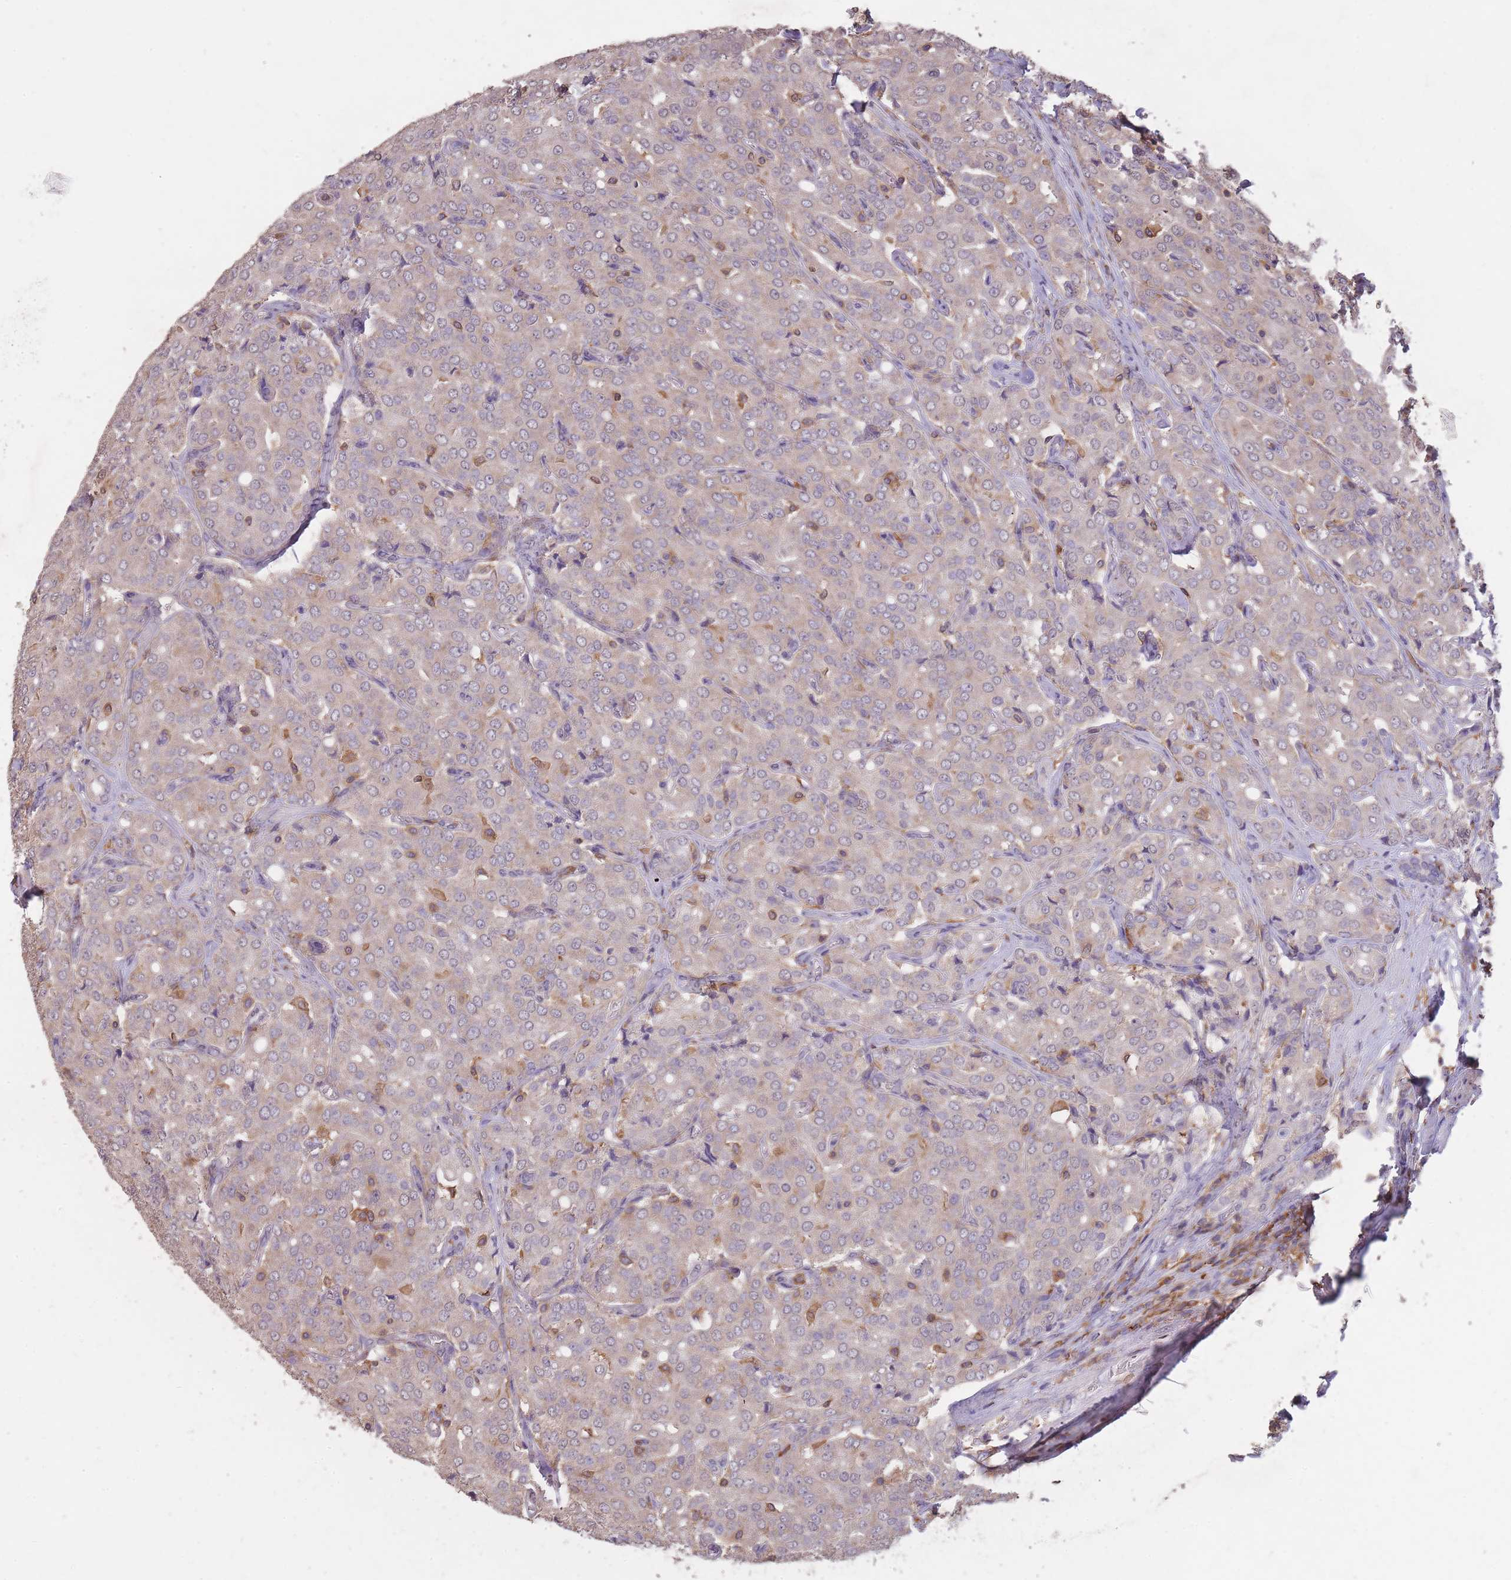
{"staining": {"intensity": "negative", "quantity": "none", "location": "none"}, "tissue": "prostate cancer", "cell_type": "Tumor cells", "image_type": "cancer", "snomed": [{"axis": "morphology", "description": "Adenocarcinoma, High grade"}, {"axis": "topography", "description": "Prostate"}], "caption": "The micrograph shows no significant staining in tumor cells of prostate adenocarcinoma (high-grade). (DAB IHC visualized using brightfield microscopy, high magnification).", "gene": "GMIP", "patient": {"sex": "male", "age": 68}}